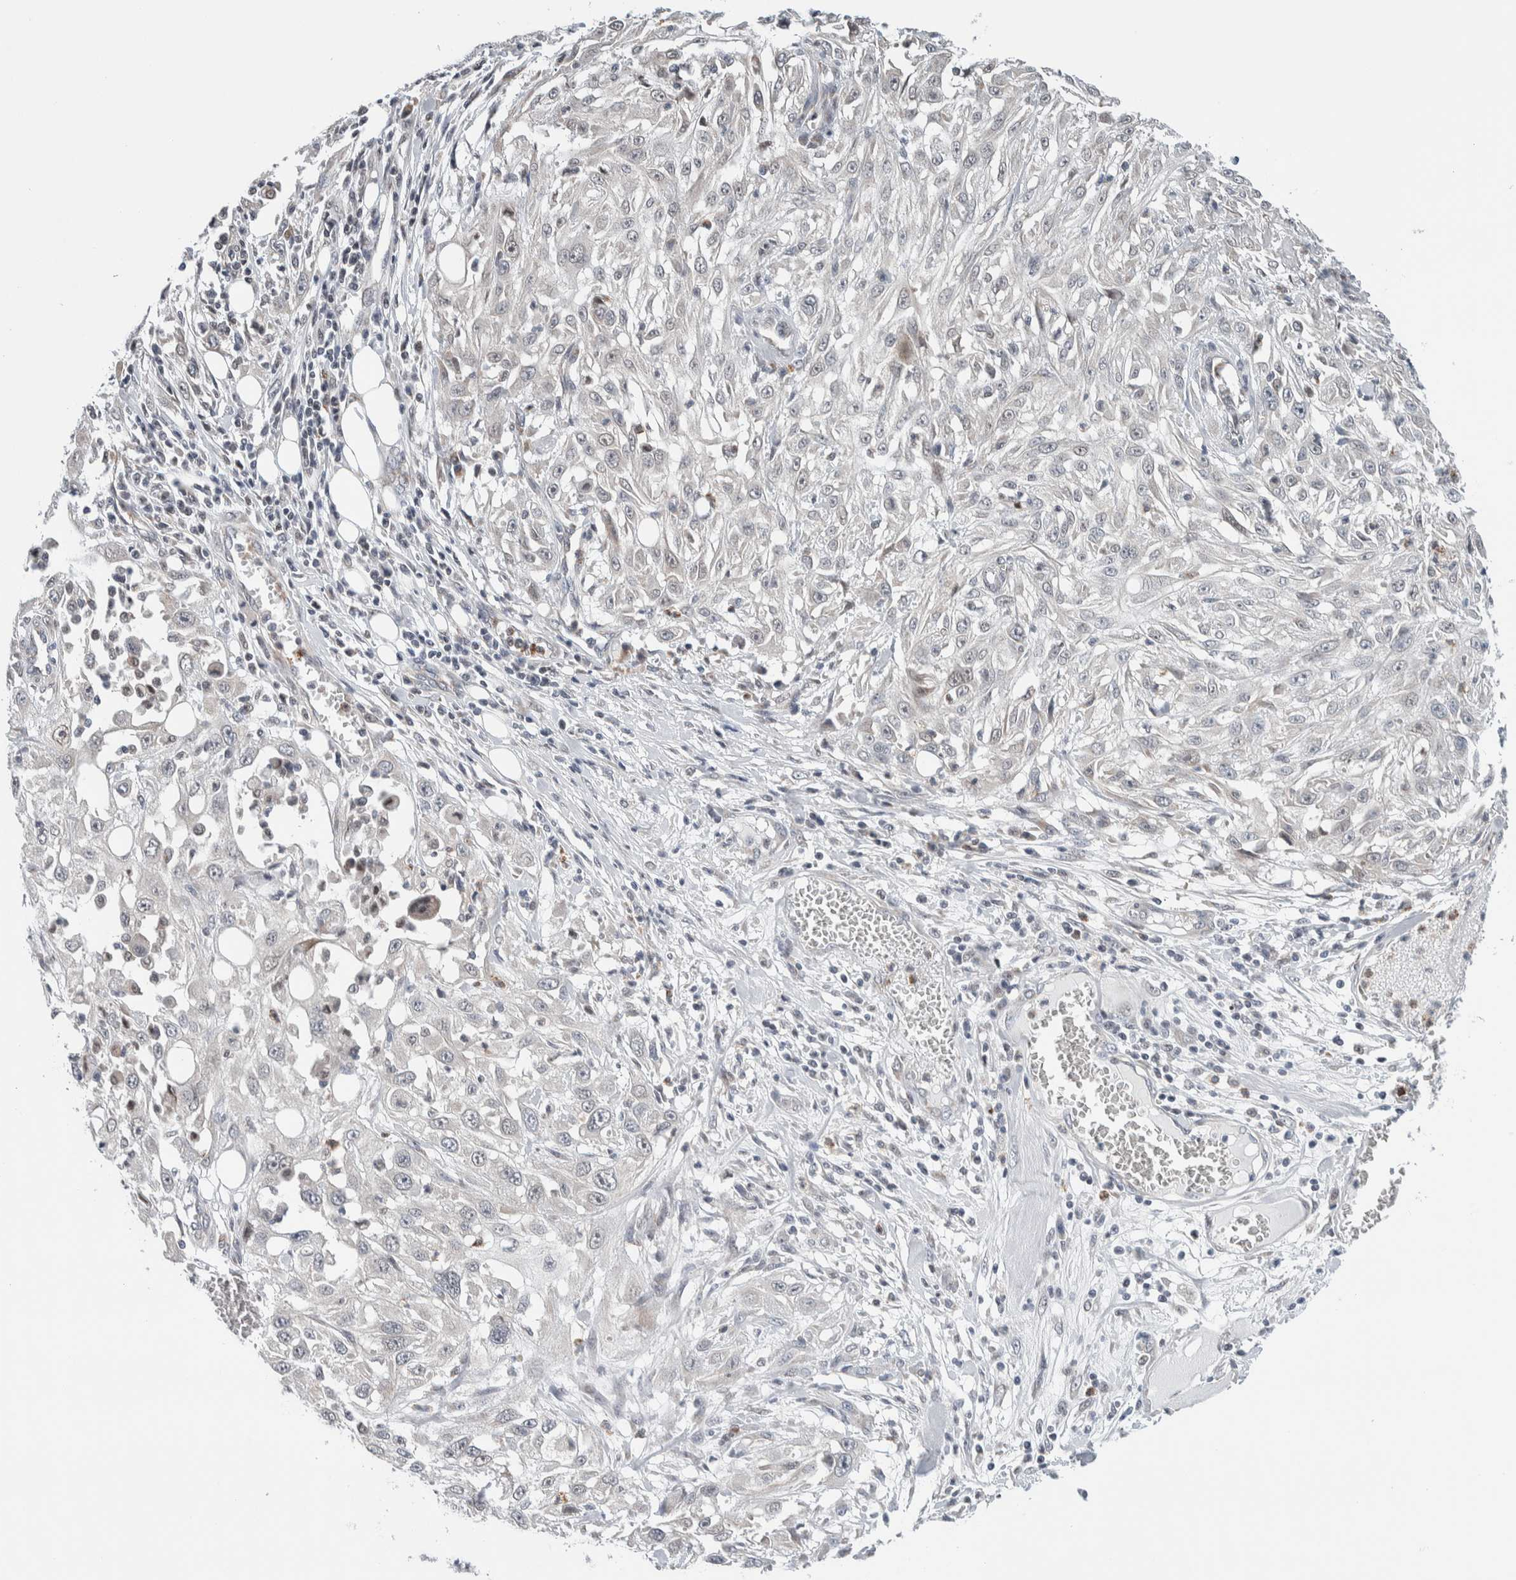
{"staining": {"intensity": "negative", "quantity": "none", "location": "none"}, "tissue": "skin cancer", "cell_type": "Tumor cells", "image_type": "cancer", "snomed": [{"axis": "morphology", "description": "Squamous cell carcinoma, NOS"}, {"axis": "topography", "description": "Skin"}], "caption": "Tumor cells are negative for brown protein staining in squamous cell carcinoma (skin).", "gene": "NEUROD1", "patient": {"sex": "male", "age": 75}}